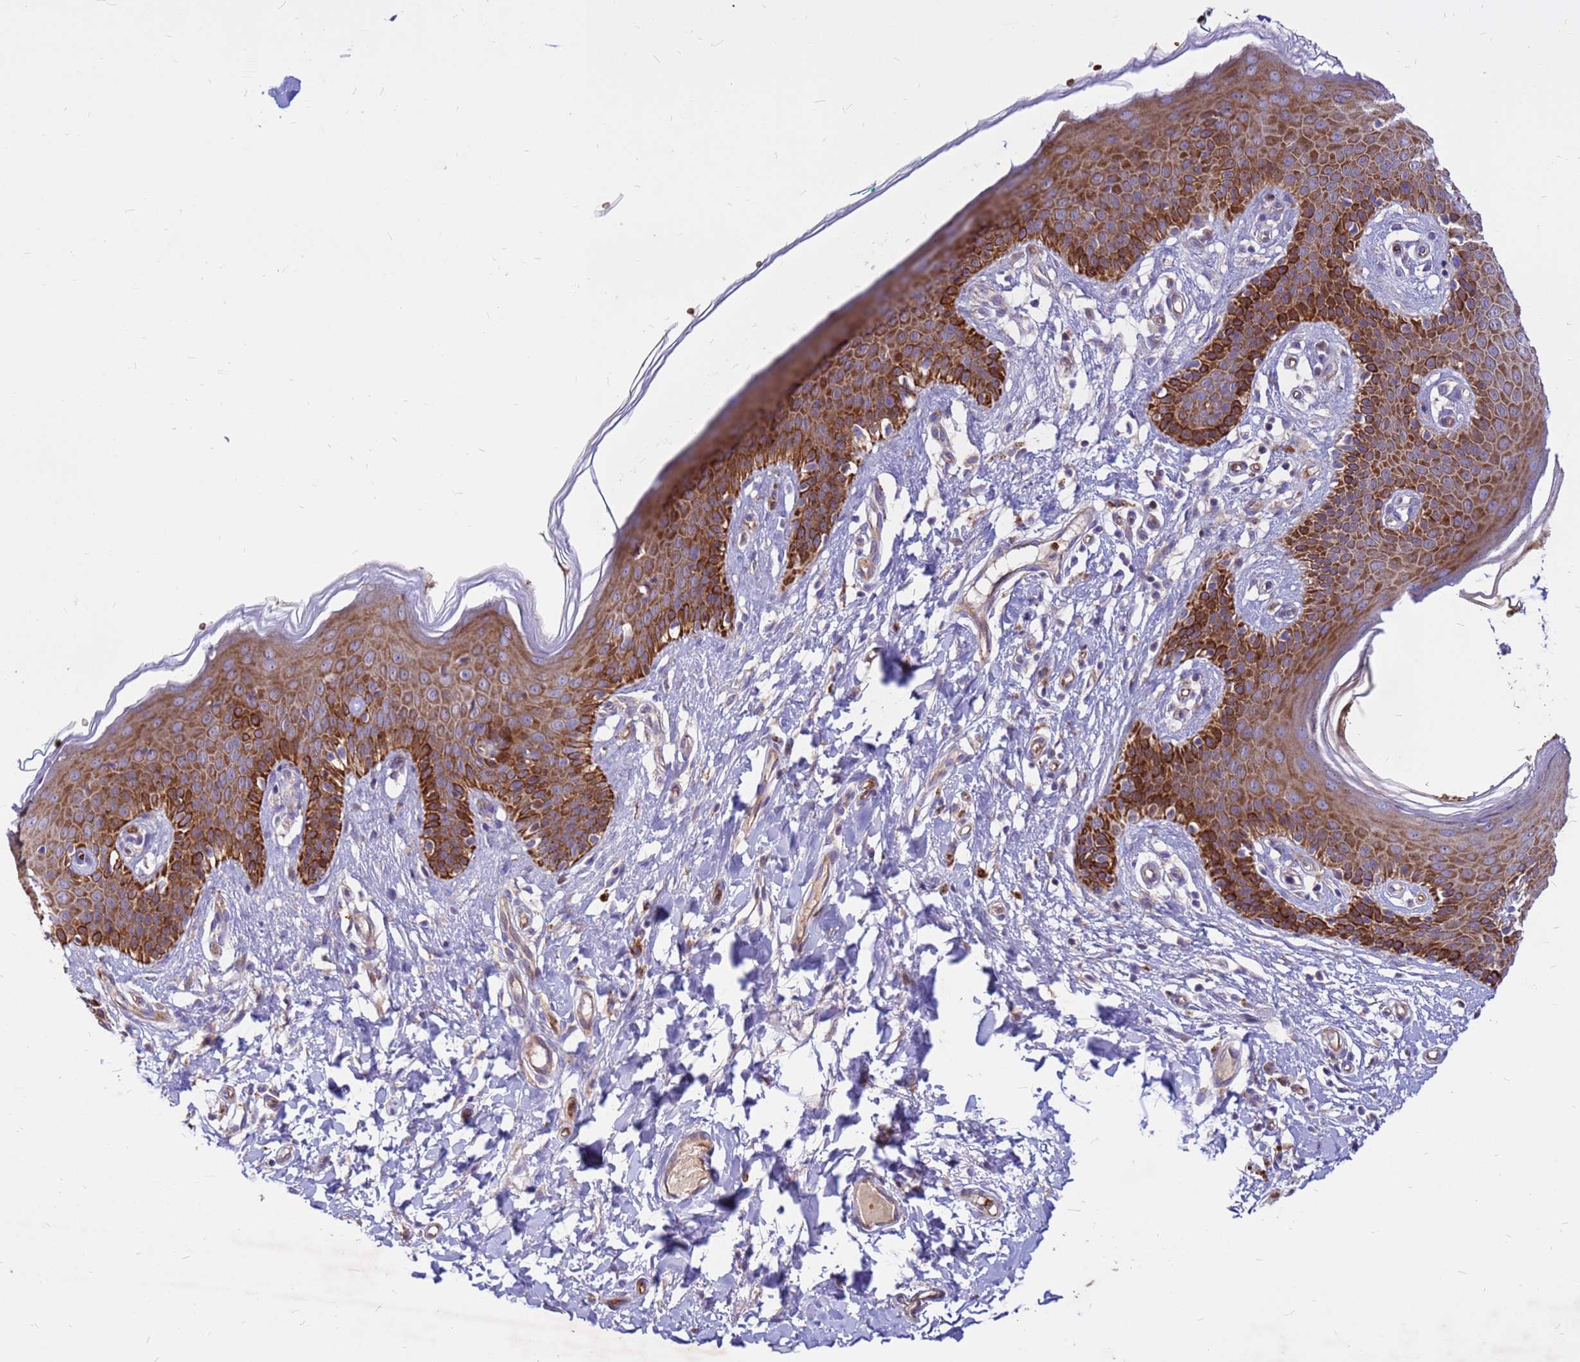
{"staining": {"intensity": "strong", "quantity": ">75%", "location": "cytoplasmic/membranous"}, "tissue": "skin", "cell_type": "Epidermal cells", "image_type": "normal", "snomed": [{"axis": "morphology", "description": "Normal tissue, NOS"}, {"axis": "topography", "description": "Vulva"}], "caption": "Human skin stained for a protein (brown) reveals strong cytoplasmic/membranous positive positivity in approximately >75% of epidermal cells.", "gene": "ZNF669", "patient": {"sex": "female", "age": 66}}